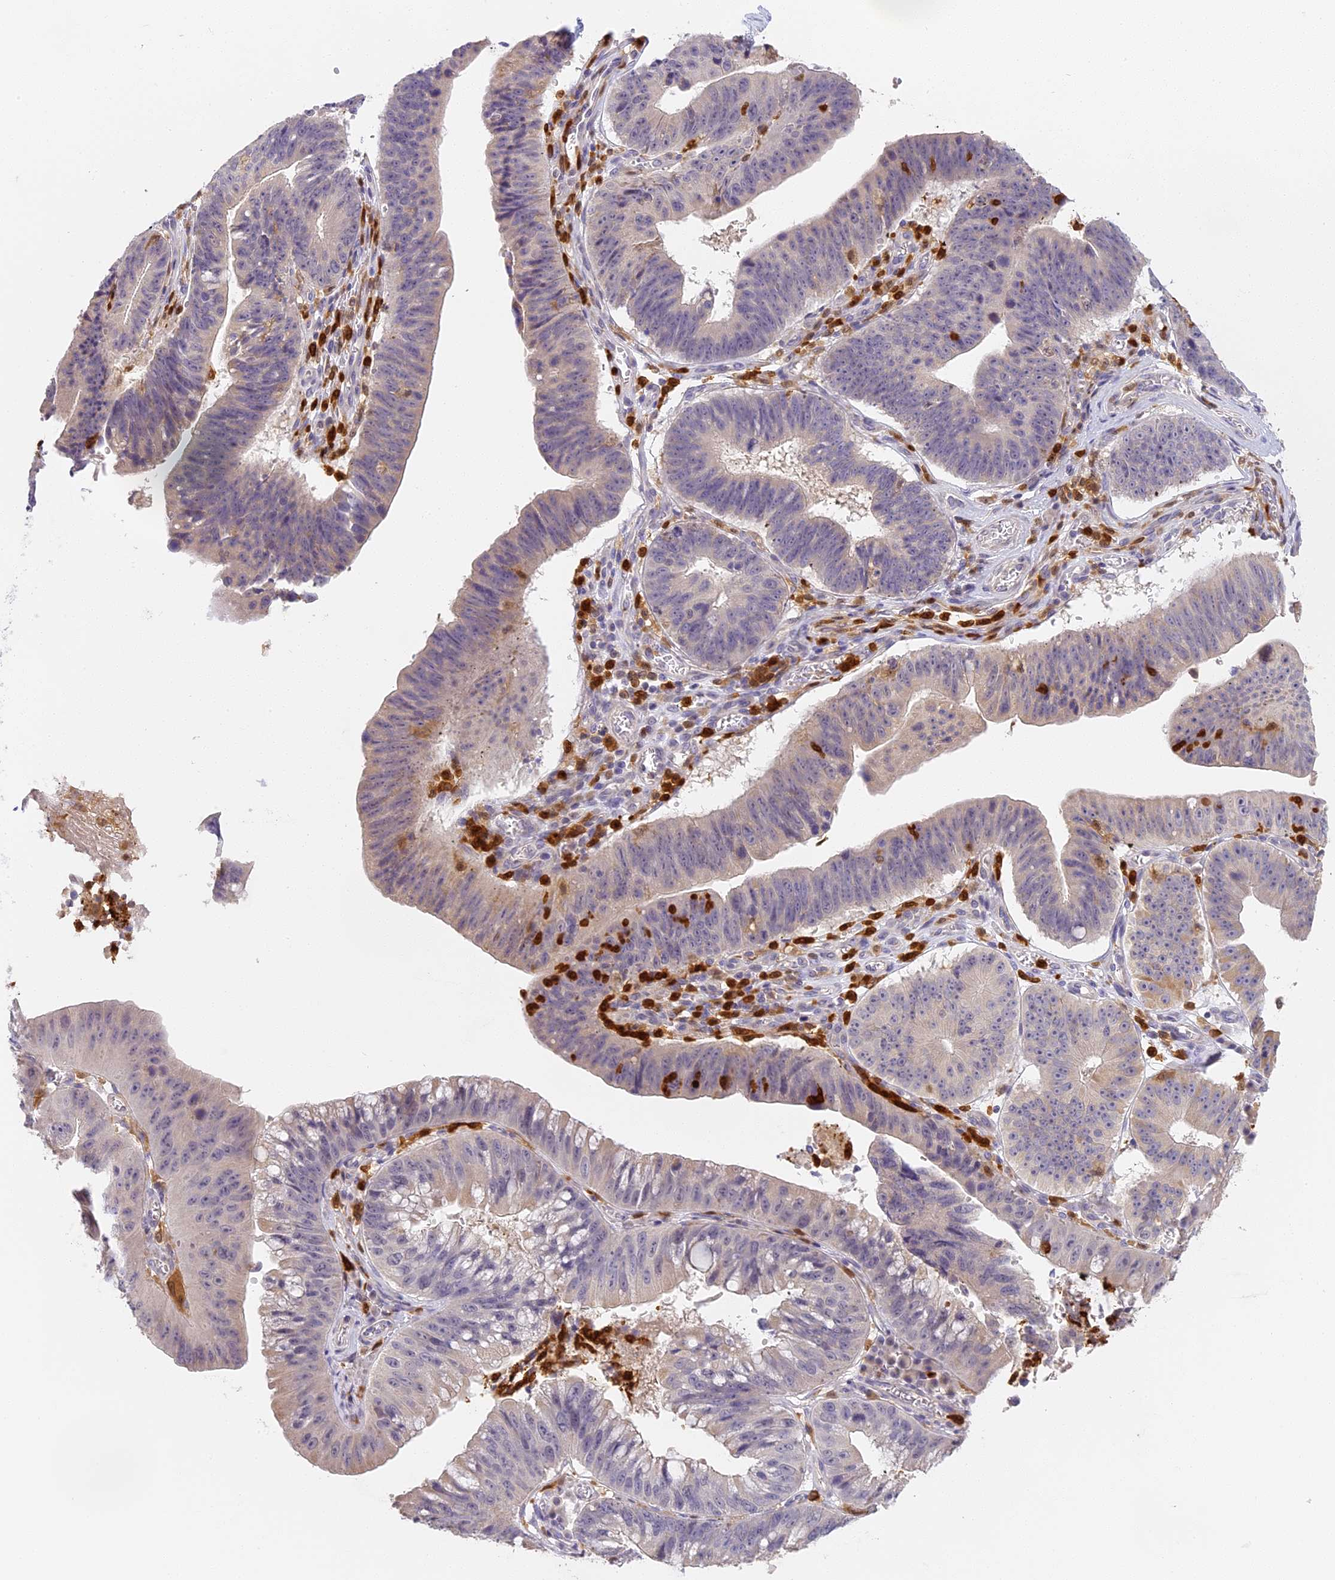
{"staining": {"intensity": "negative", "quantity": "none", "location": "none"}, "tissue": "stomach cancer", "cell_type": "Tumor cells", "image_type": "cancer", "snomed": [{"axis": "morphology", "description": "Adenocarcinoma, NOS"}, {"axis": "topography", "description": "Stomach"}], "caption": "Tumor cells show no significant positivity in stomach adenocarcinoma. The staining is performed using DAB brown chromogen with nuclei counter-stained in using hematoxylin.", "gene": "NCF4", "patient": {"sex": "male", "age": 59}}